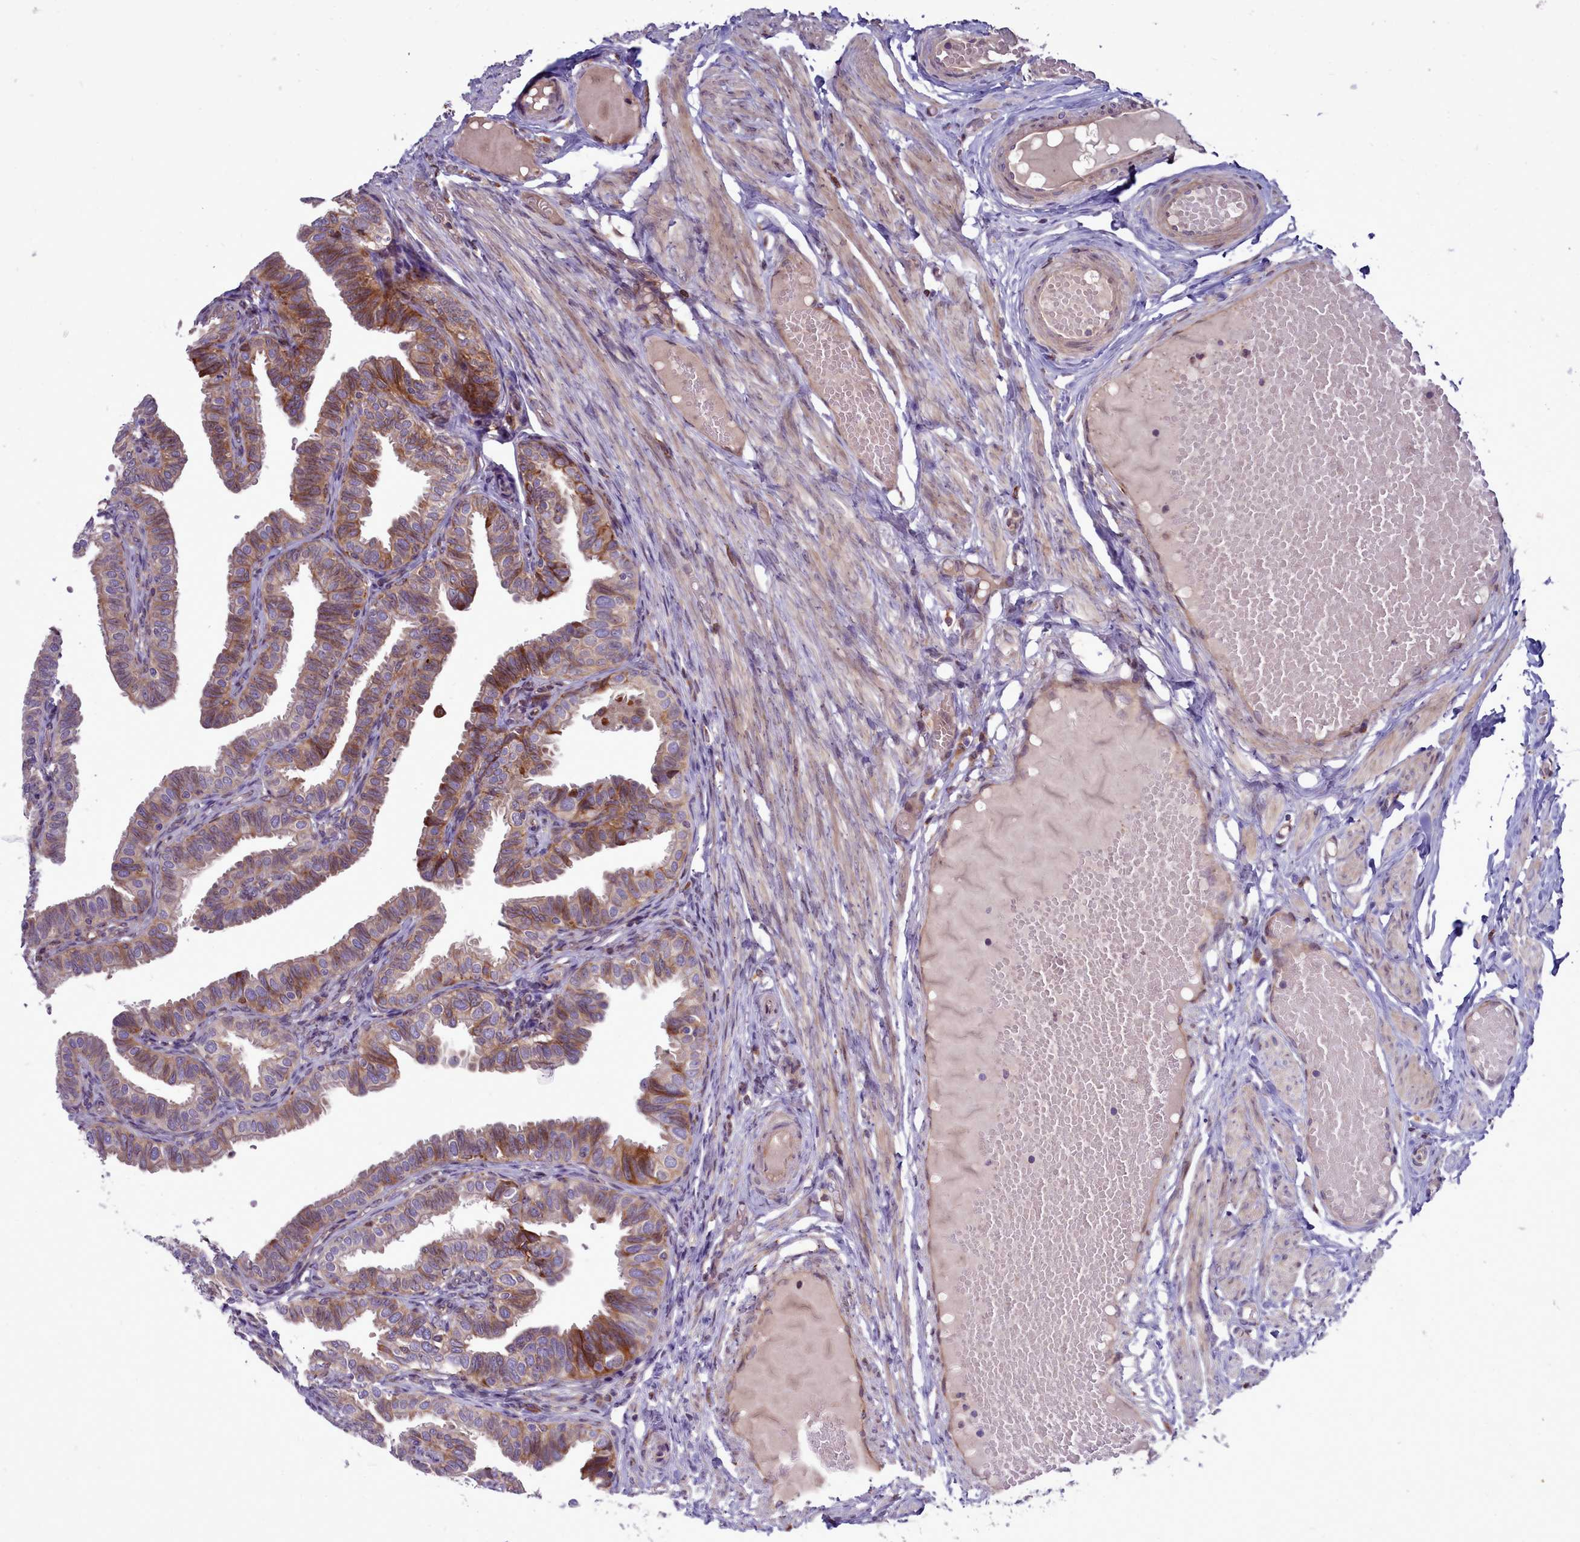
{"staining": {"intensity": "moderate", "quantity": ">75%", "location": "cytoplasmic/membranous"}, "tissue": "fallopian tube", "cell_type": "Glandular cells", "image_type": "normal", "snomed": [{"axis": "morphology", "description": "Normal tissue, NOS"}, {"axis": "topography", "description": "Fallopian tube"}], "caption": "Protein expression analysis of normal fallopian tube displays moderate cytoplasmic/membranous expression in about >75% of glandular cells.", "gene": "RAPGEF4", "patient": {"sex": "female", "age": 39}}